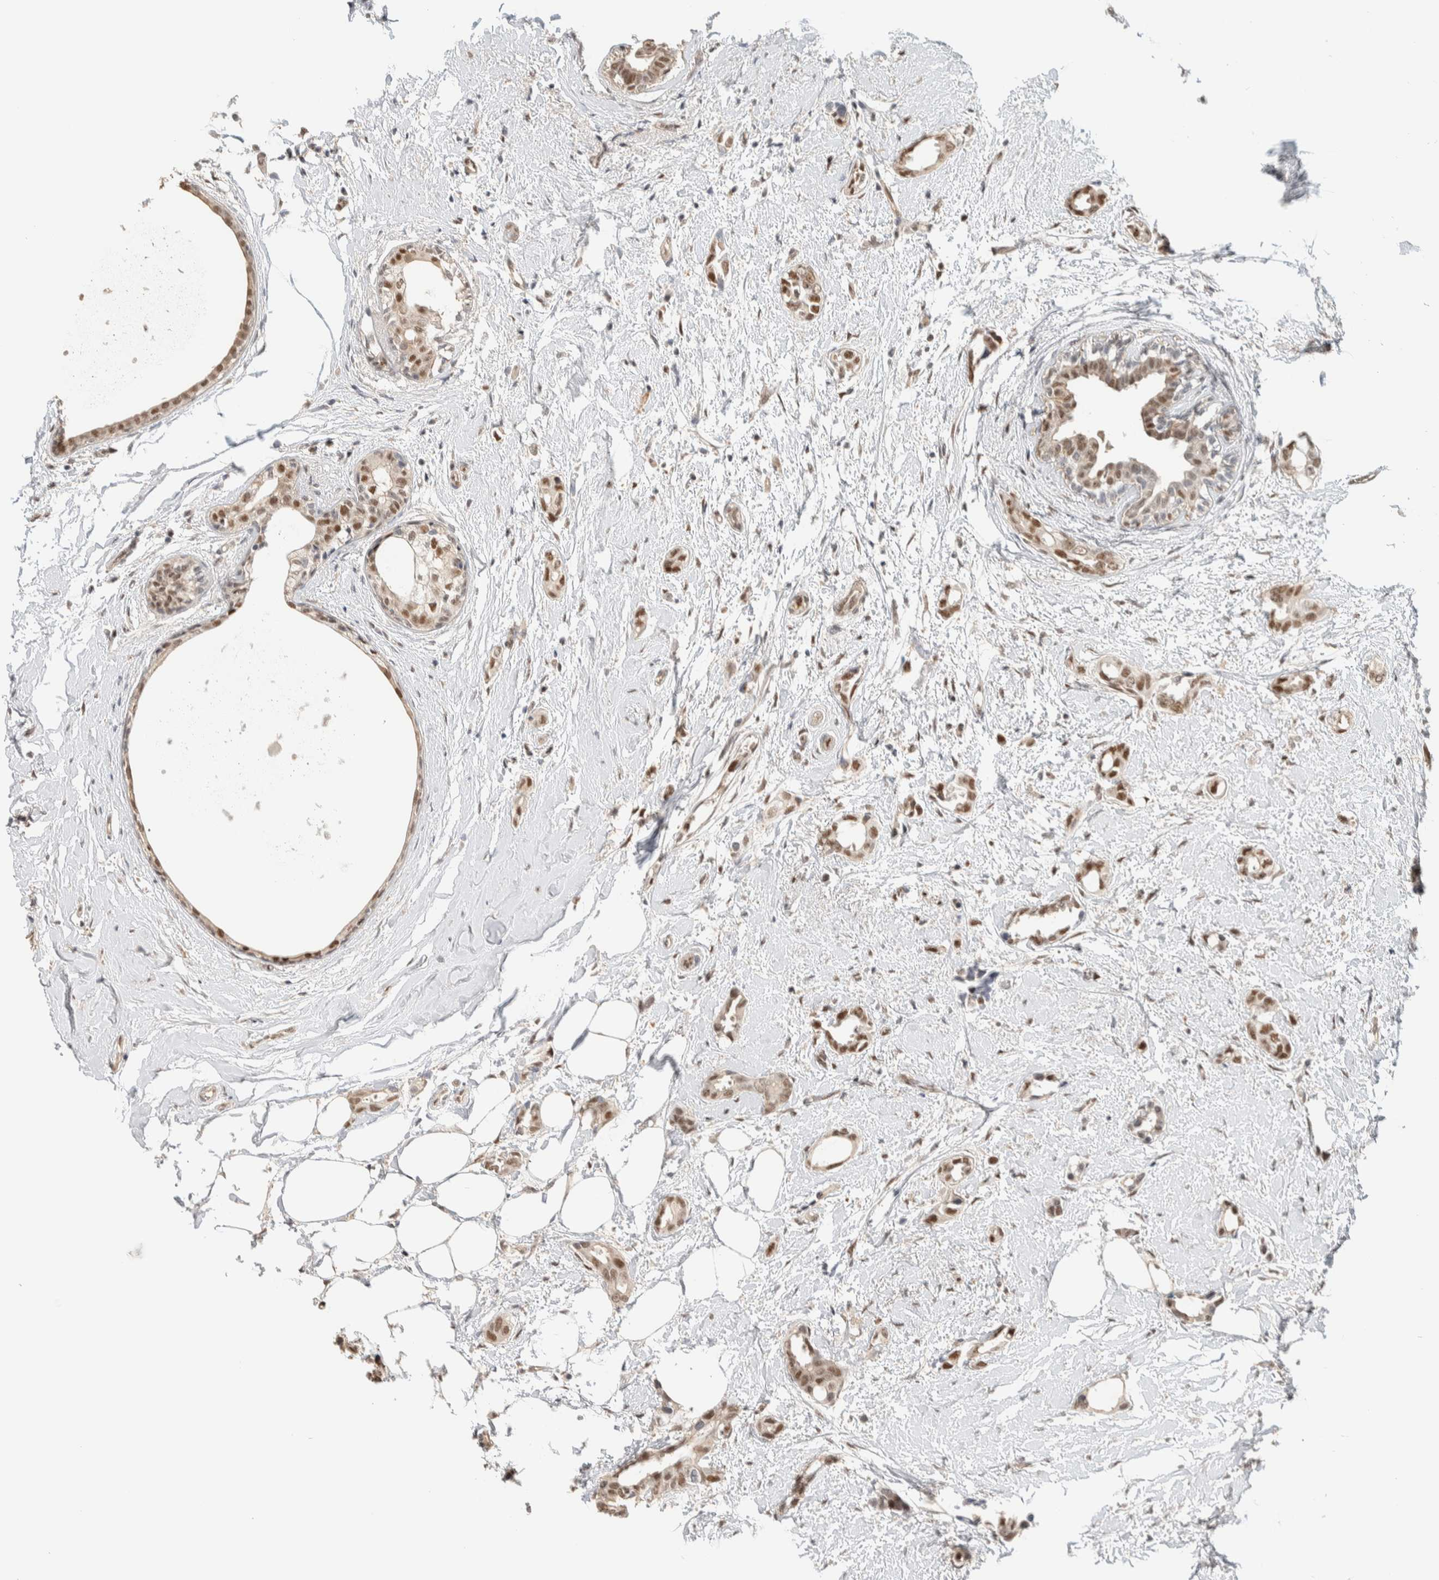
{"staining": {"intensity": "moderate", "quantity": ">75%", "location": "nuclear"}, "tissue": "breast cancer", "cell_type": "Tumor cells", "image_type": "cancer", "snomed": [{"axis": "morphology", "description": "Duct carcinoma"}, {"axis": "topography", "description": "Breast"}], "caption": "Immunohistochemistry (IHC) of breast infiltrating ductal carcinoma shows medium levels of moderate nuclear expression in approximately >75% of tumor cells.", "gene": "PUS7", "patient": {"sex": "female", "age": 55}}